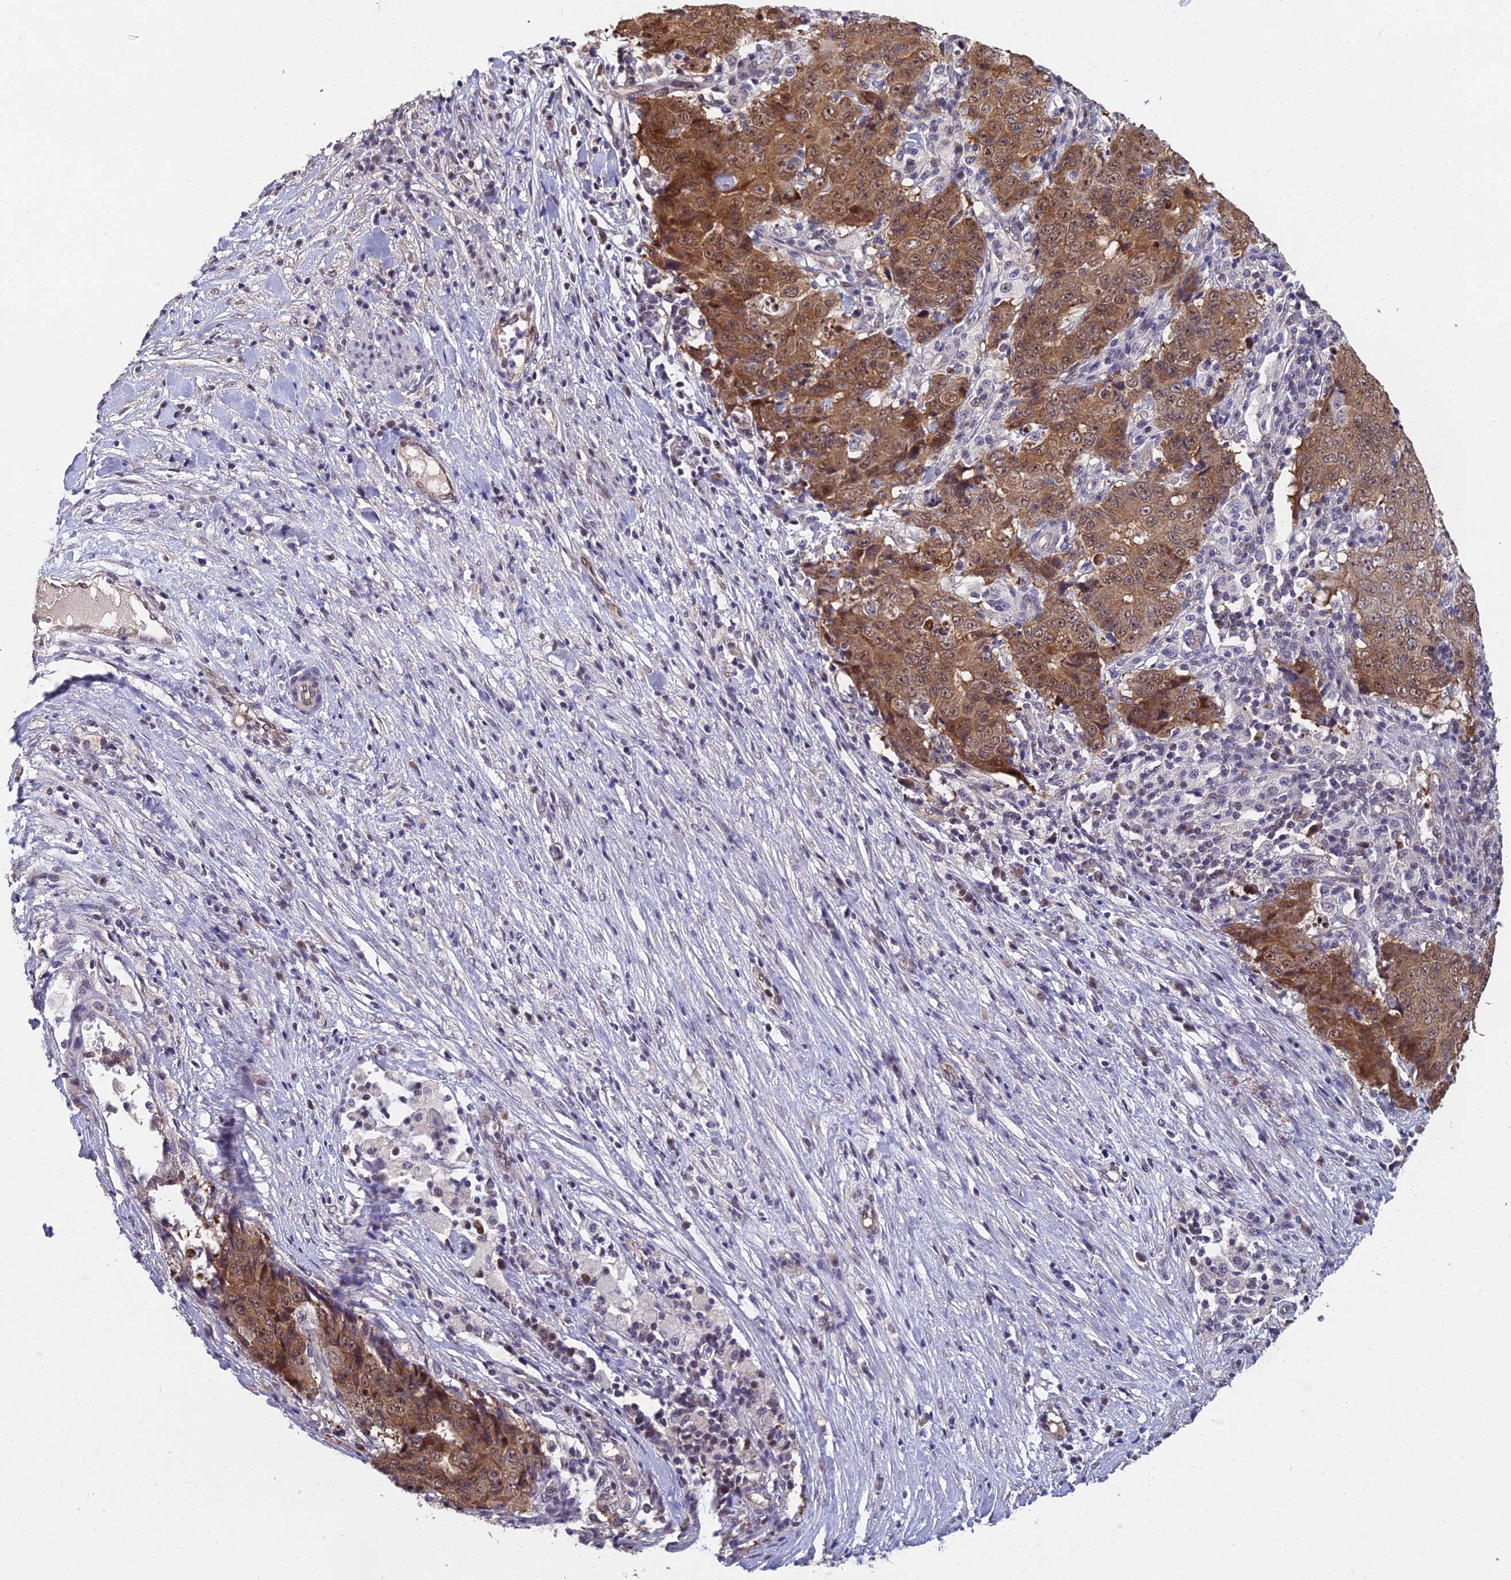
{"staining": {"intensity": "moderate", "quantity": ">75%", "location": "cytoplasmic/membranous,nuclear"}, "tissue": "ovarian cancer", "cell_type": "Tumor cells", "image_type": "cancer", "snomed": [{"axis": "morphology", "description": "Carcinoma, endometroid"}, {"axis": "topography", "description": "Ovary"}], "caption": "IHC histopathology image of neoplastic tissue: human endometroid carcinoma (ovarian) stained using immunohistochemistry exhibits medium levels of moderate protein expression localized specifically in the cytoplasmic/membranous and nuclear of tumor cells, appearing as a cytoplasmic/membranous and nuclear brown color.", "gene": "GRWD1", "patient": {"sex": "female", "age": 42}}